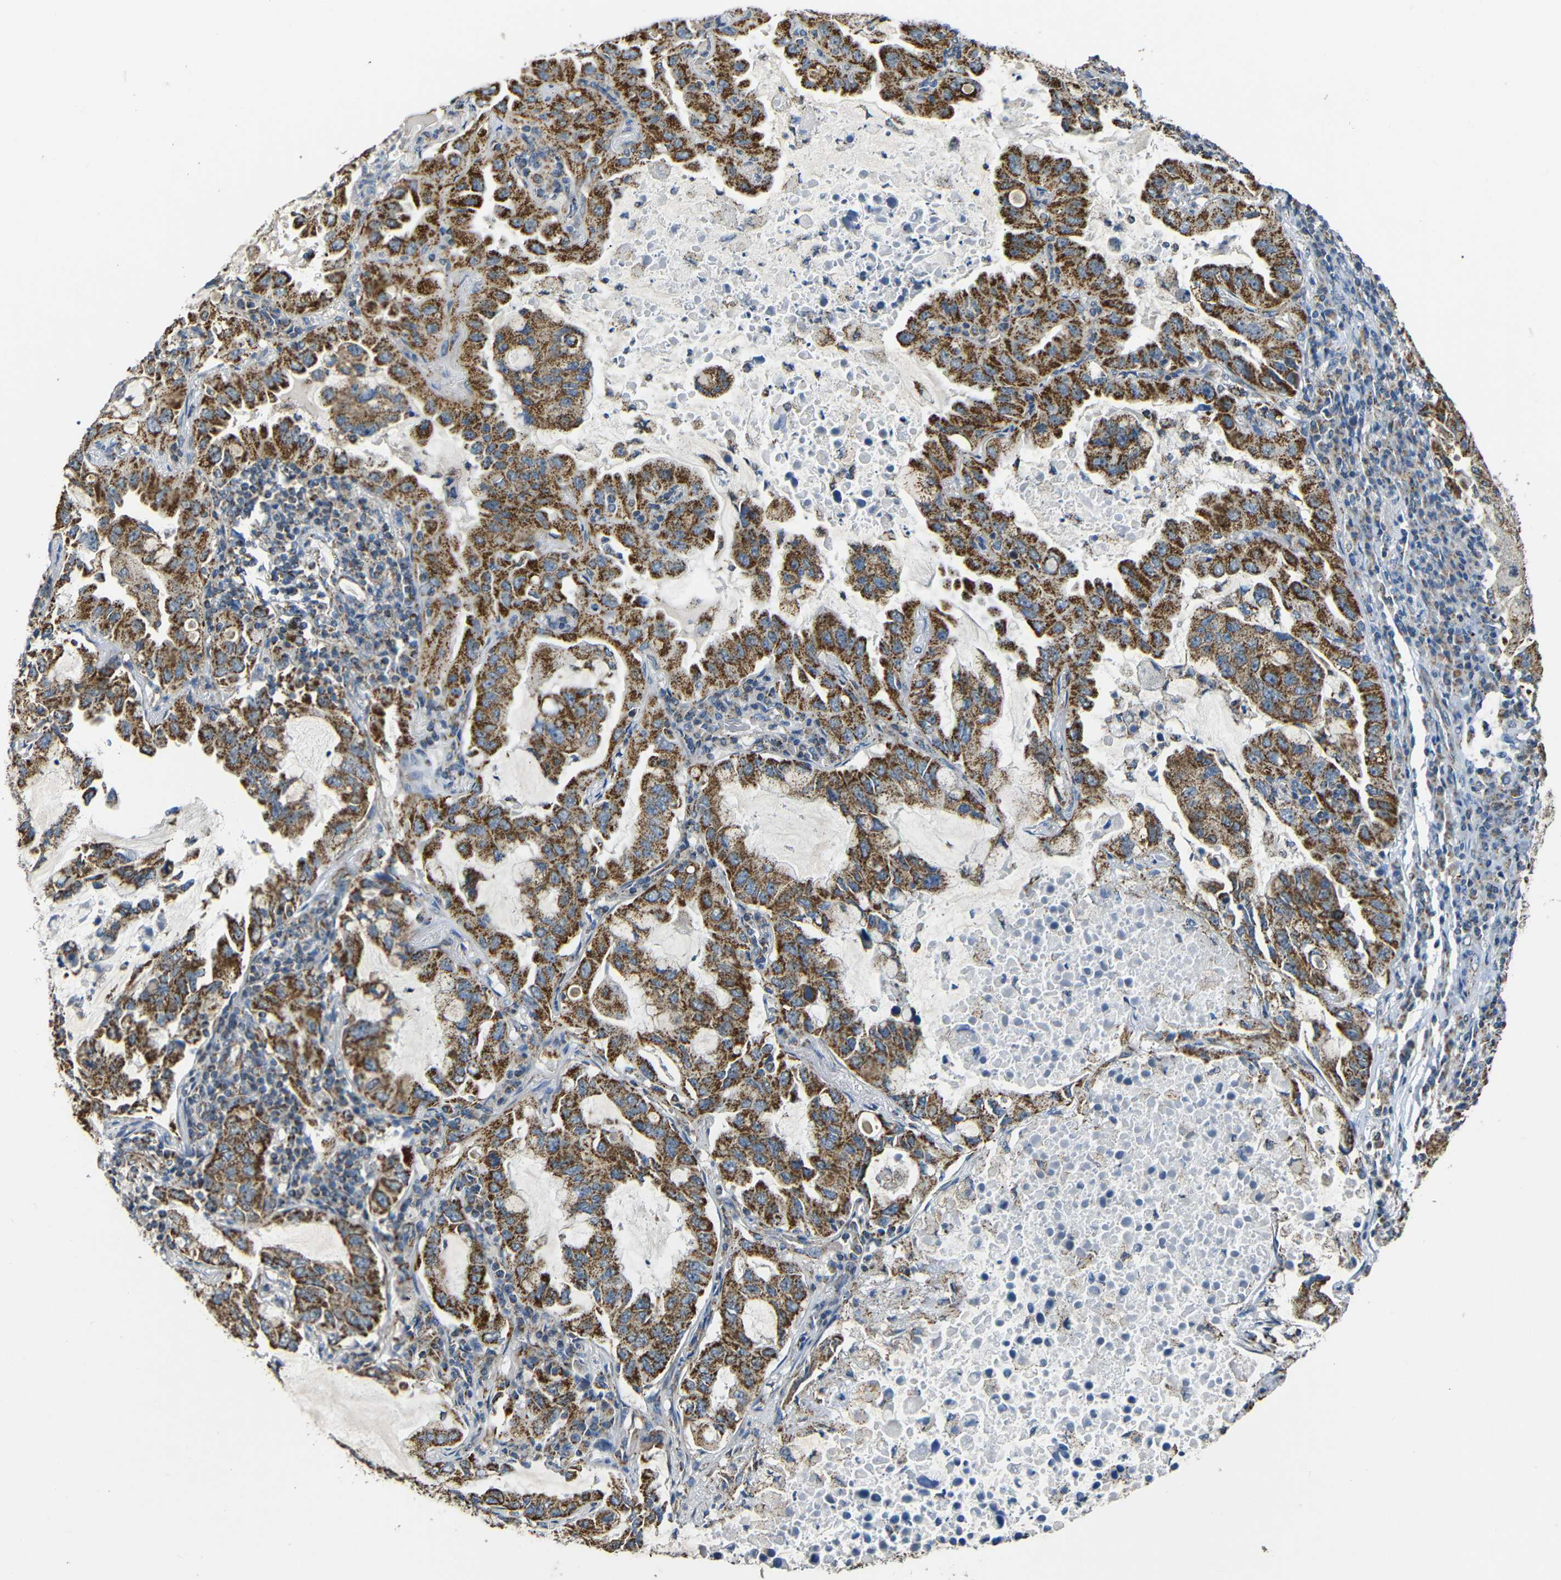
{"staining": {"intensity": "moderate", "quantity": ">75%", "location": "cytoplasmic/membranous"}, "tissue": "lung cancer", "cell_type": "Tumor cells", "image_type": "cancer", "snomed": [{"axis": "morphology", "description": "Adenocarcinoma, NOS"}, {"axis": "topography", "description": "Lung"}], "caption": "High-magnification brightfield microscopy of lung cancer stained with DAB (brown) and counterstained with hematoxylin (blue). tumor cells exhibit moderate cytoplasmic/membranous positivity is seen in approximately>75% of cells.", "gene": "NR3C2", "patient": {"sex": "male", "age": 64}}